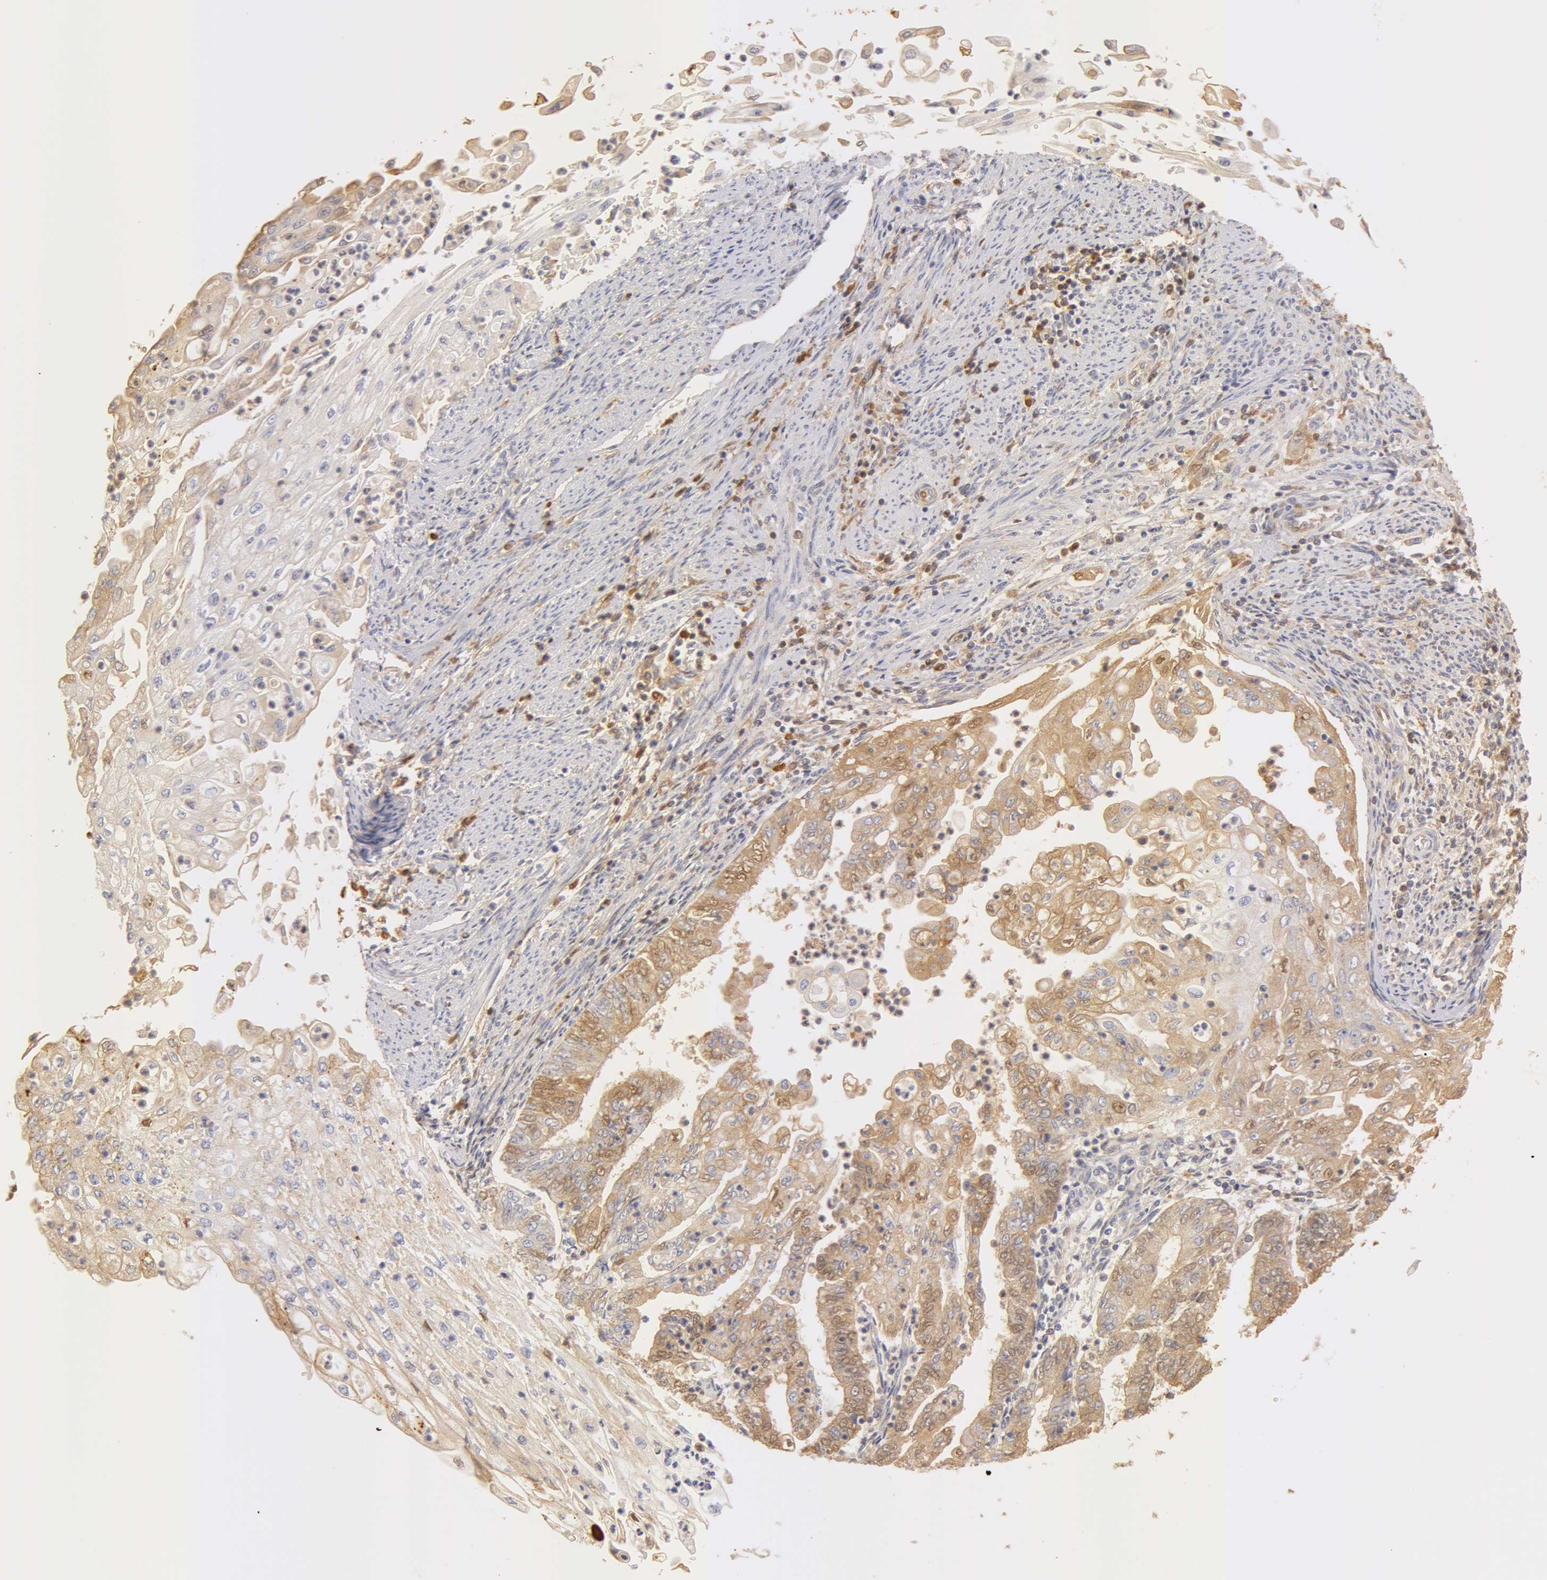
{"staining": {"intensity": "weak", "quantity": "<25%", "location": "cytoplasmic/membranous"}, "tissue": "endometrial cancer", "cell_type": "Tumor cells", "image_type": "cancer", "snomed": [{"axis": "morphology", "description": "Adenocarcinoma, NOS"}, {"axis": "topography", "description": "Endometrium"}], "caption": "Endometrial cancer (adenocarcinoma) was stained to show a protein in brown. There is no significant positivity in tumor cells. (DAB (3,3'-diaminobenzidine) immunohistochemistry (IHC) with hematoxylin counter stain).", "gene": "TF", "patient": {"sex": "female", "age": 75}}